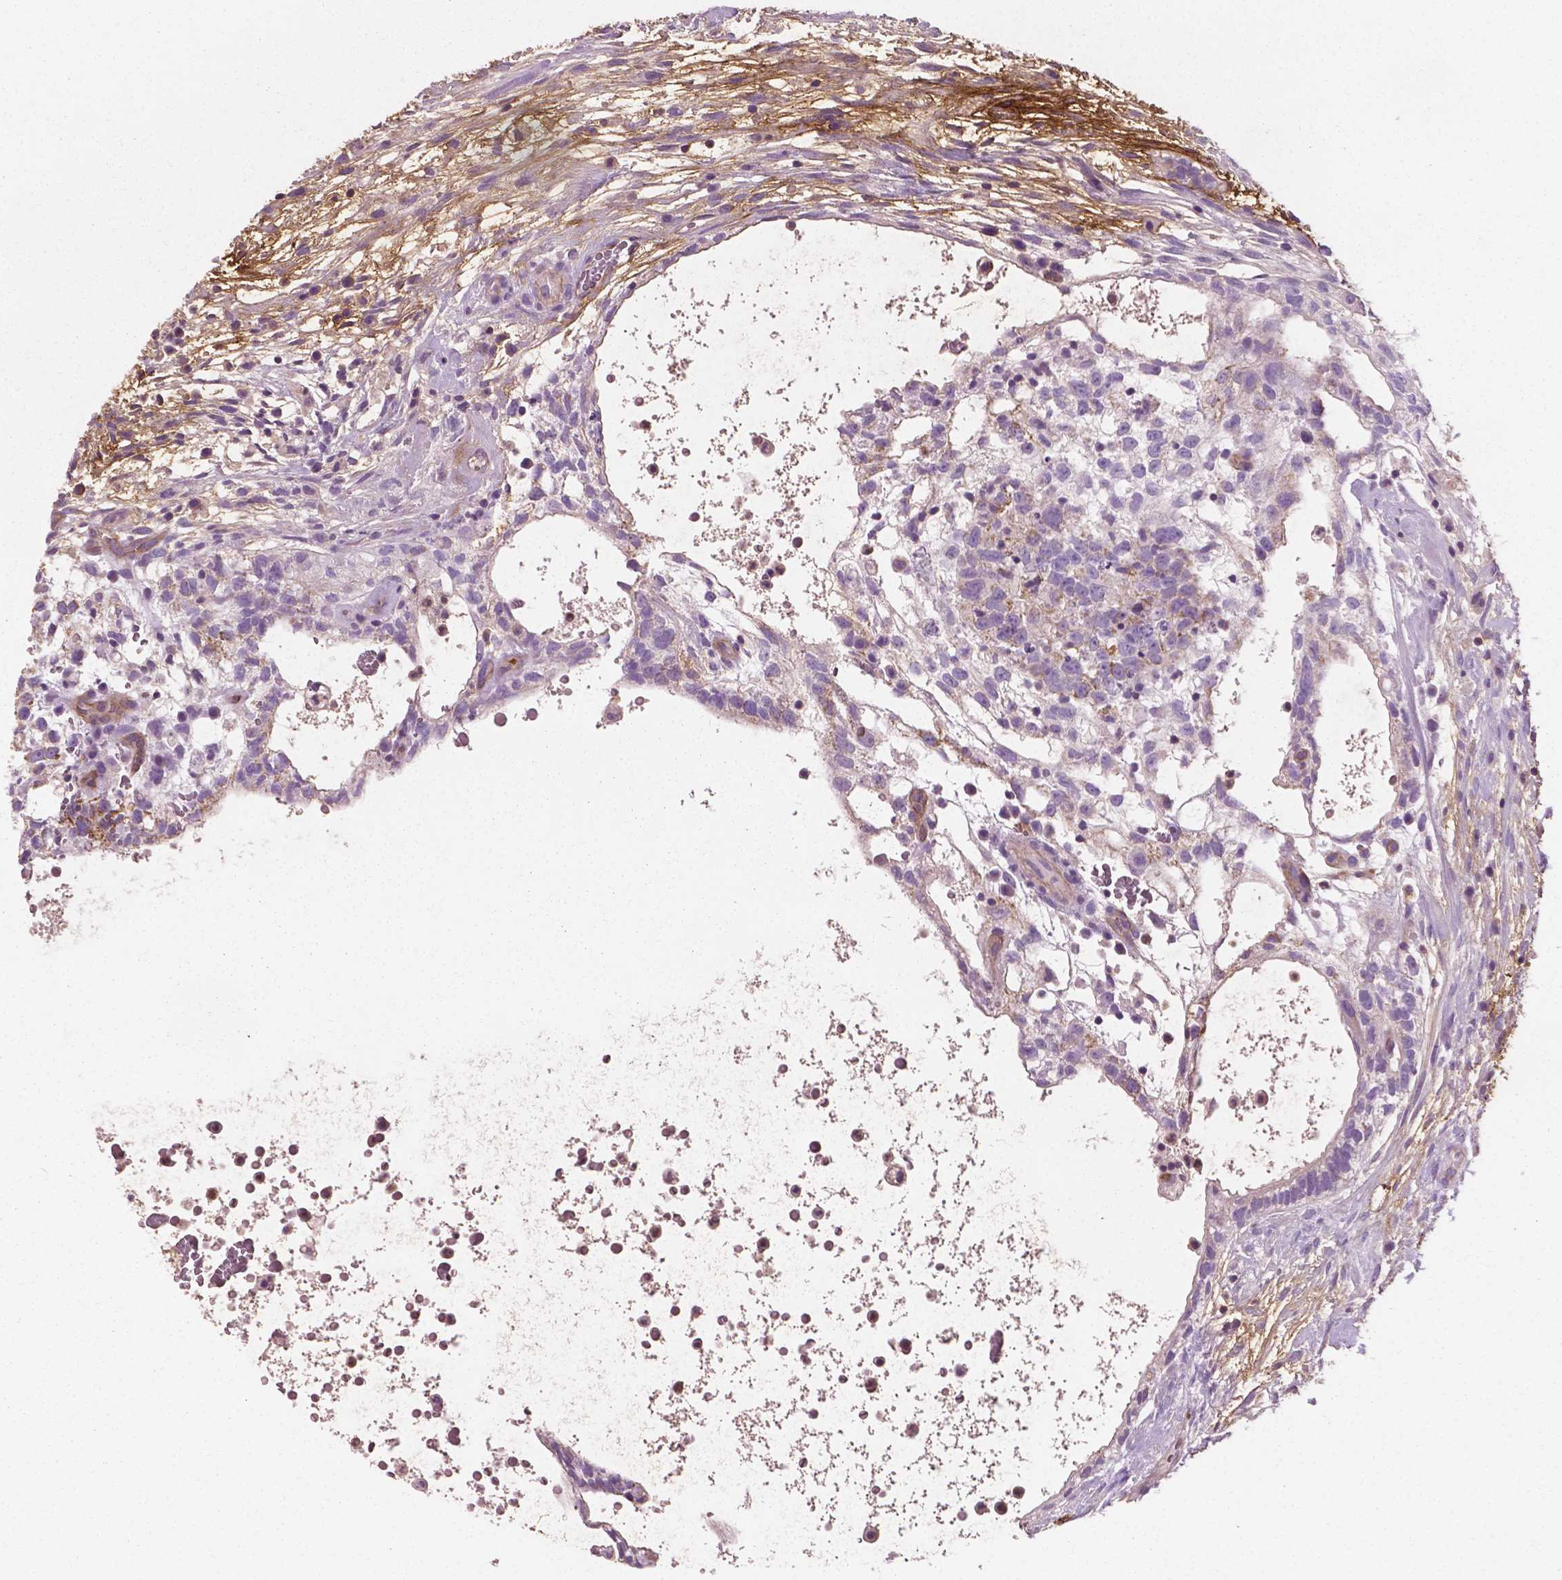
{"staining": {"intensity": "negative", "quantity": "none", "location": "none"}, "tissue": "testis cancer", "cell_type": "Tumor cells", "image_type": "cancer", "snomed": [{"axis": "morphology", "description": "Normal tissue, NOS"}, {"axis": "morphology", "description": "Carcinoma, Embryonal, NOS"}, {"axis": "topography", "description": "Testis"}], "caption": "DAB (3,3'-diaminobenzidine) immunohistochemical staining of human testis cancer demonstrates no significant expression in tumor cells.", "gene": "PTX3", "patient": {"sex": "male", "age": 32}}